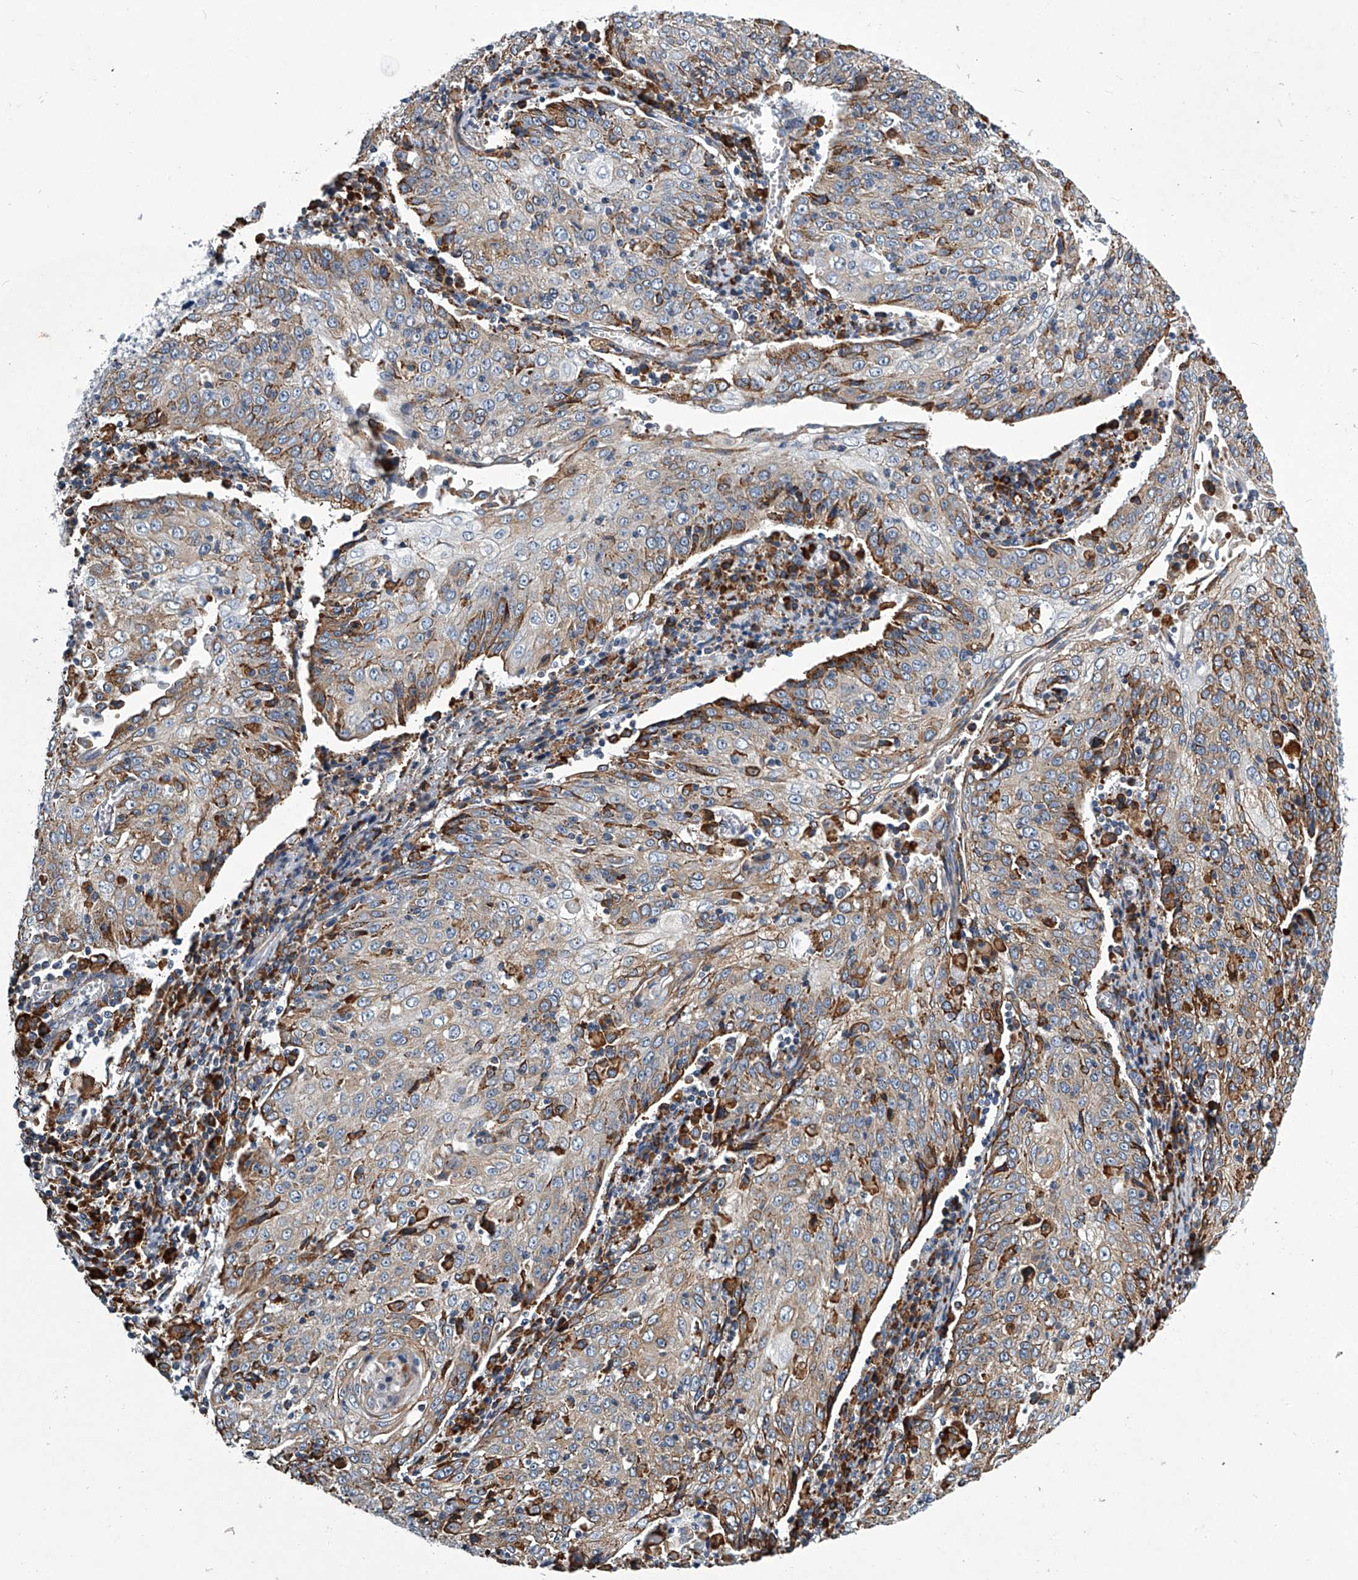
{"staining": {"intensity": "moderate", "quantity": "<25%", "location": "cytoplasmic/membranous"}, "tissue": "cervical cancer", "cell_type": "Tumor cells", "image_type": "cancer", "snomed": [{"axis": "morphology", "description": "Squamous cell carcinoma, NOS"}, {"axis": "topography", "description": "Cervix"}], "caption": "Cervical squamous cell carcinoma was stained to show a protein in brown. There is low levels of moderate cytoplasmic/membranous staining in approximately <25% of tumor cells. (DAB (3,3'-diaminobenzidine) IHC, brown staining for protein, blue staining for nuclei).", "gene": "TMEM63C", "patient": {"sex": "female", "age": 48}}